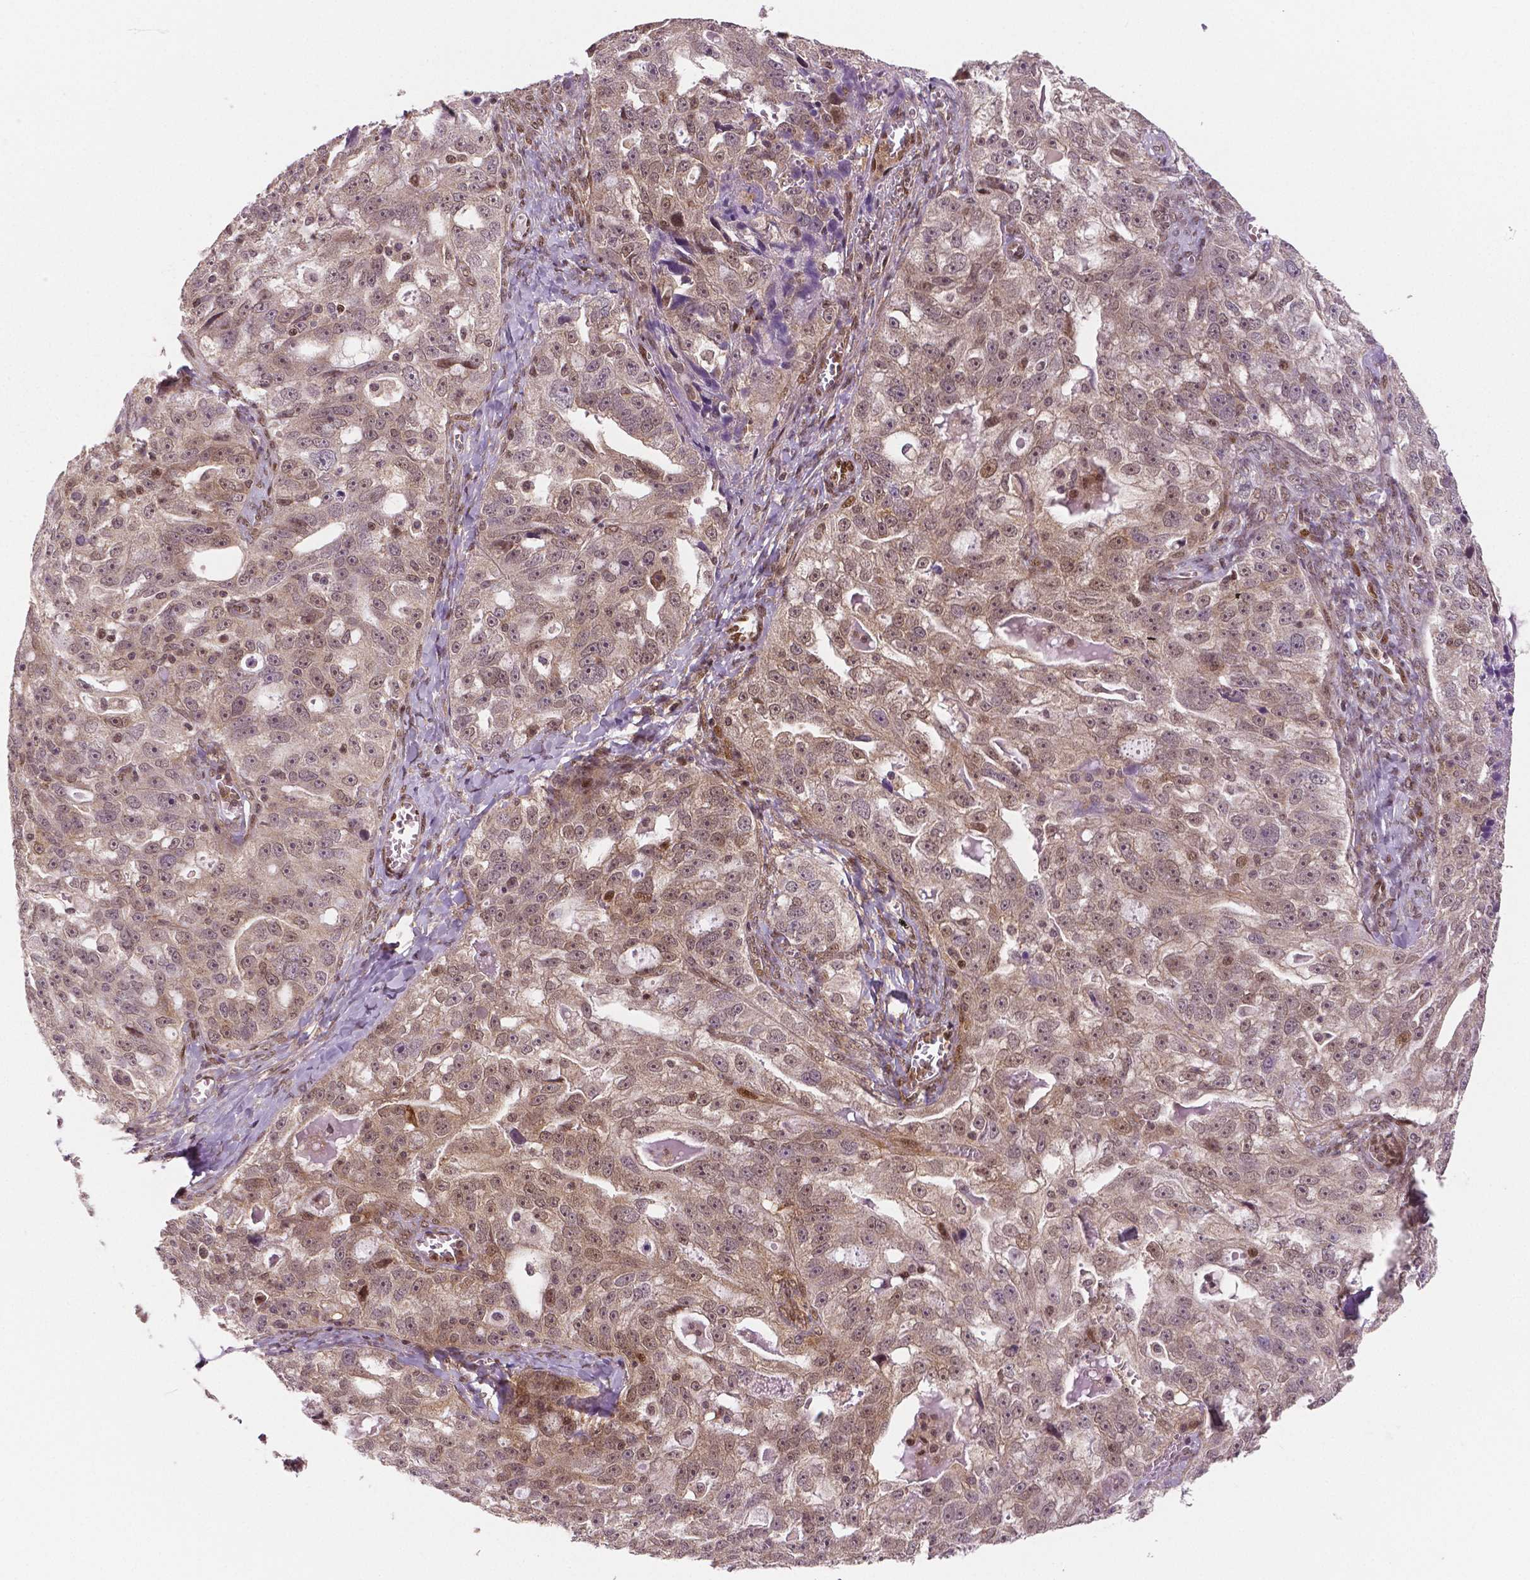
{"staining": {"intensity": "moderate", "quantity": ">75%", "location": "cytoplasmic/membranous,nuclear"}, "tissue": "ovarian cancer", "cell_type": "Tumor cells", "image_type": "cancer", "snomed": [{"axis": "morphology", "description": "Cystadenocarcinoma, serous, NOS"}, {"axis": "topography", "description": "Ovary"}], "caption": "Ovarian cancer stained for a protein (brown) displays moderate cytoplasmic/membranous and nuclear positive positivity in about >75% of tumor cells.", "gene": "STAT3", "patient": {"sex": "female", "age": 51}}